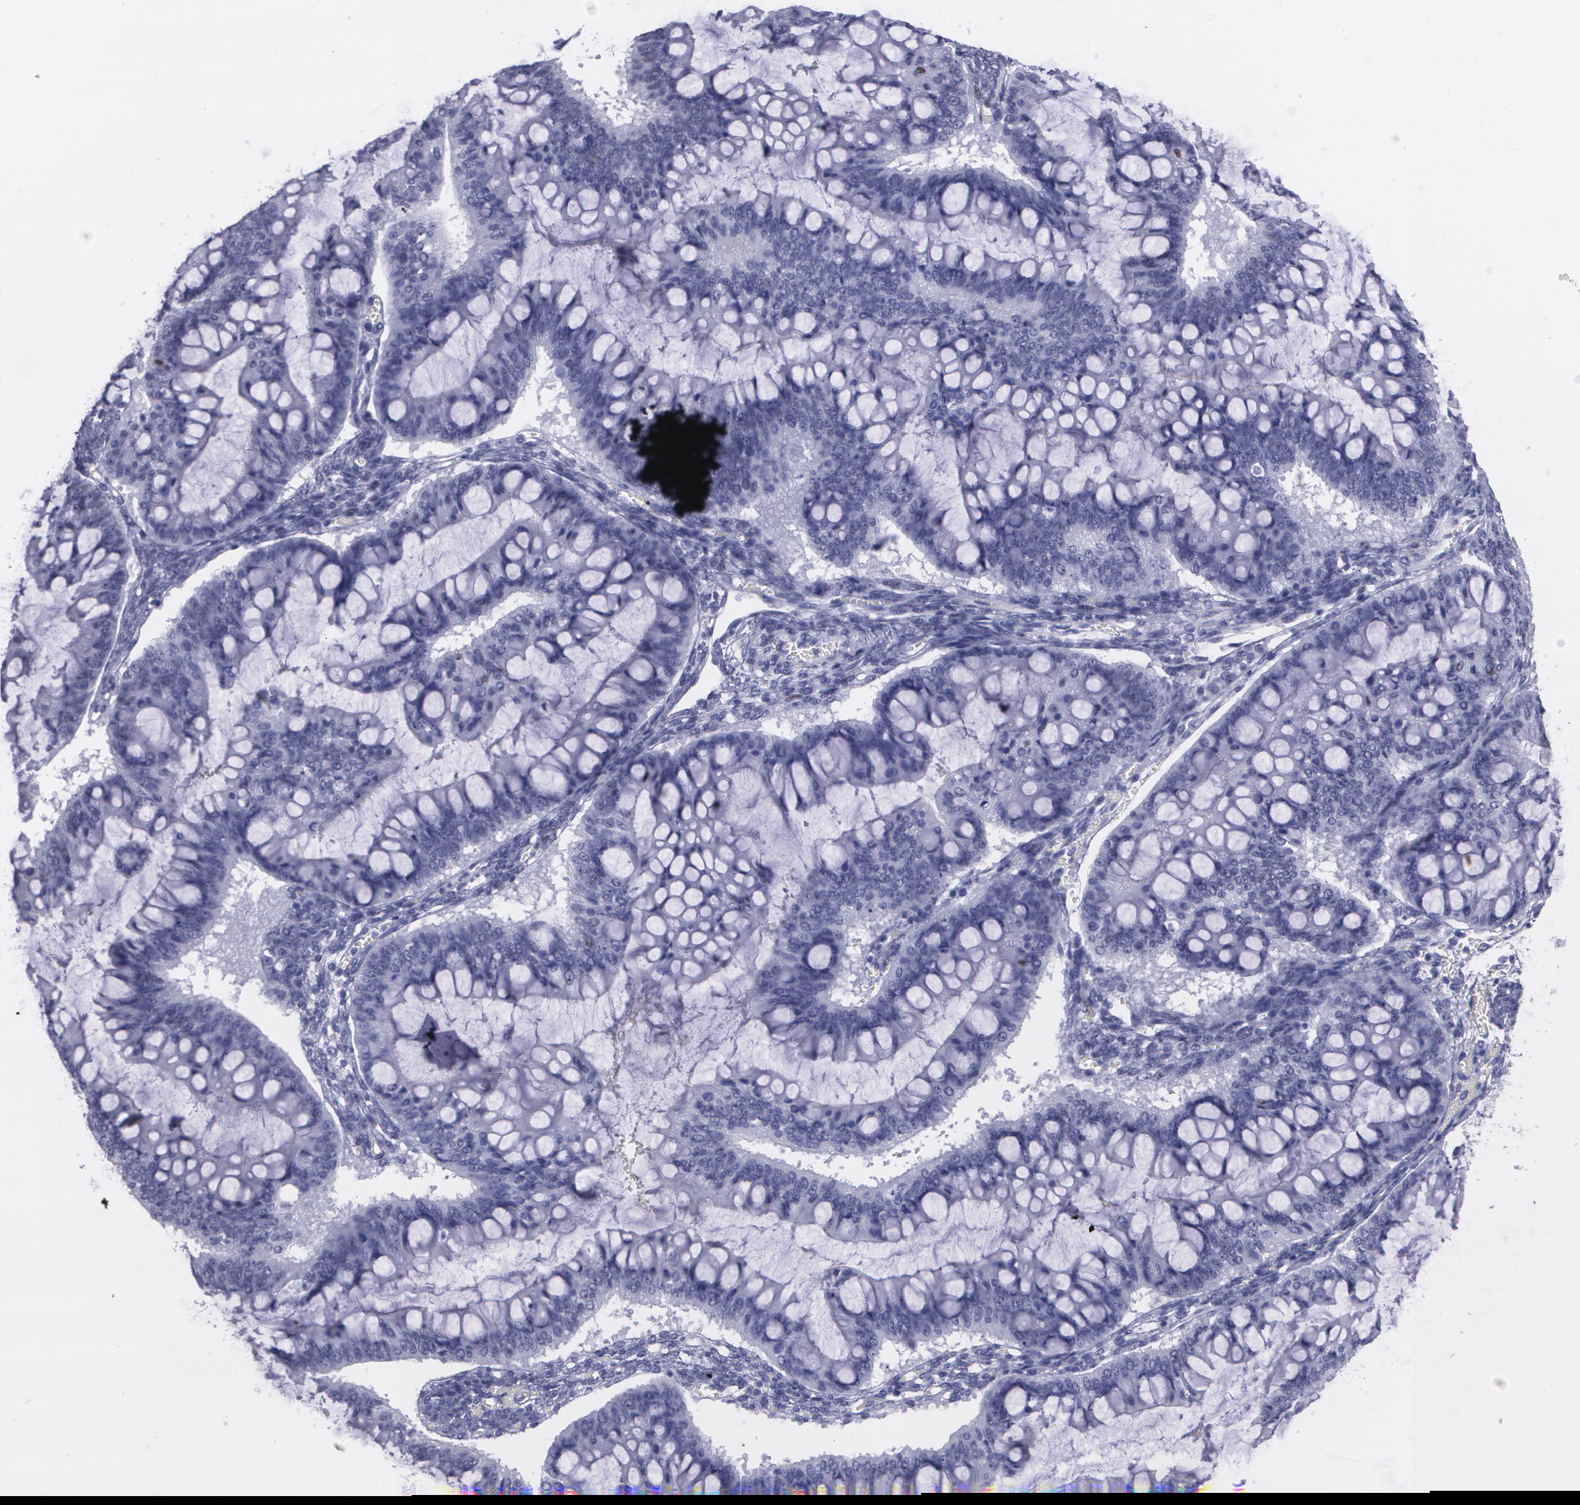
{"staining": {"intensity": "negative", "quantity": "none", "location": "none"}, "tissue": "ovarian cancer", "cell_type": "Tumor cells", "image_type": "cancer", "snomed": [{"axis": "morphology", "description": "Cystadenocarcinoma, mucinous, NOS"}, {"axis": "topography", "description": "Ovary"}], "caption": "The immunohistochemistry micrograph has no significant positivity in tumor cells of mucinous cystadenocarcinoma (ovarian) tissue. The staining is performed using DAB (3,3'-diaminobenzidine) brown chromogen with nuclei counter-stained in using hematoxylin.", "gene": "TP53", "patient": {"sex": "female", "age": 73}}